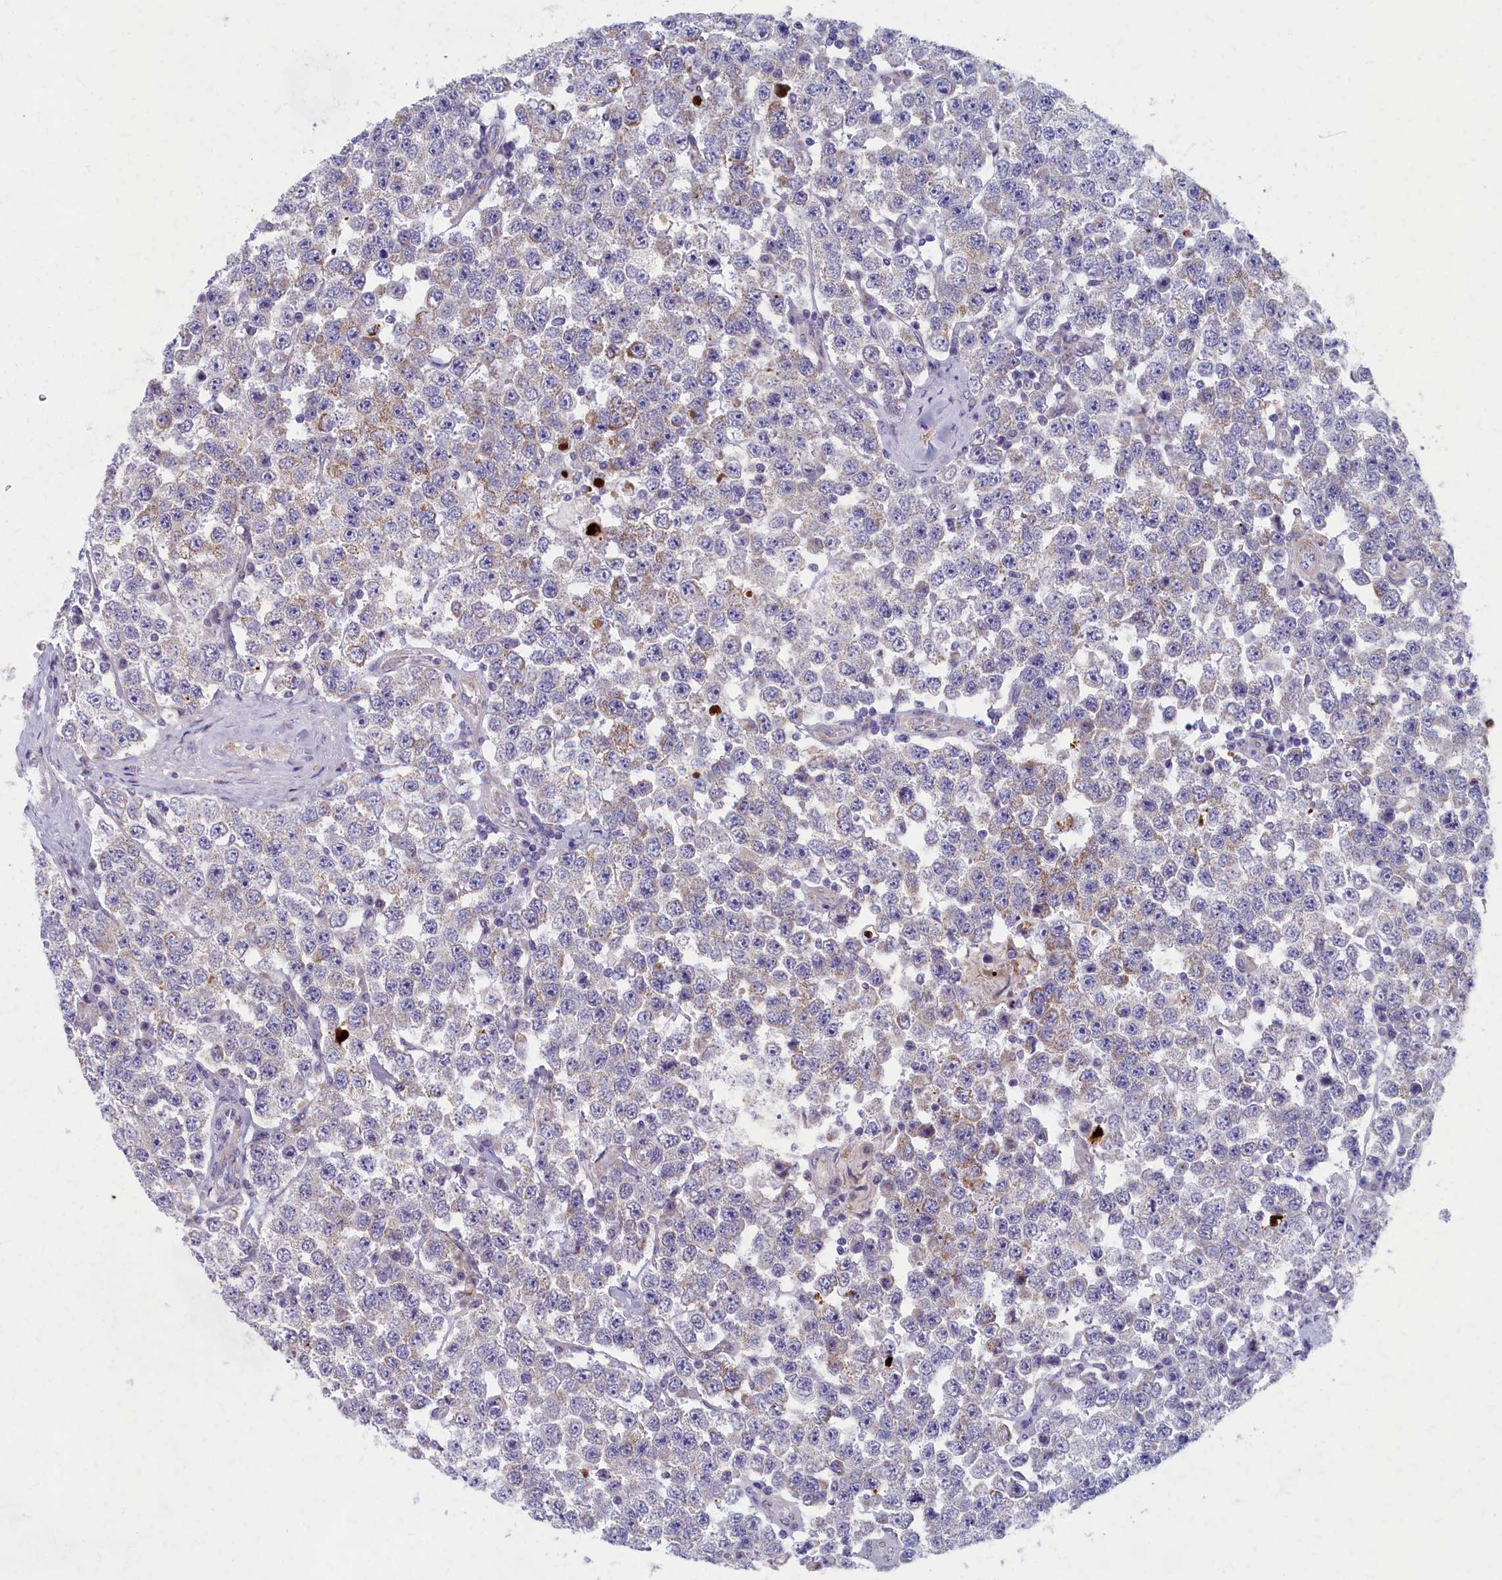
{"staining": {"intensity": "weak", "quantity": "25%-75%", "location": "cytoplasmic/membranous"}, "tissue": "testis cancer", "cell_type": "Tumor cells", "image_type": "cancer", "snomed": [{"axis": "morphology", "description": "Seminoma, NOS"}, {"axis": "topography", "description": "Testis"}], "caption": "DAB immunohistochemical staining of human testis cancer (seminoma) exhibits weak cytoplasmic/membranous protein staining in approximately 25%-75% of tumor cells.", "gene": "MRPS25", "patient": {"sex": "male", "age": 28}}